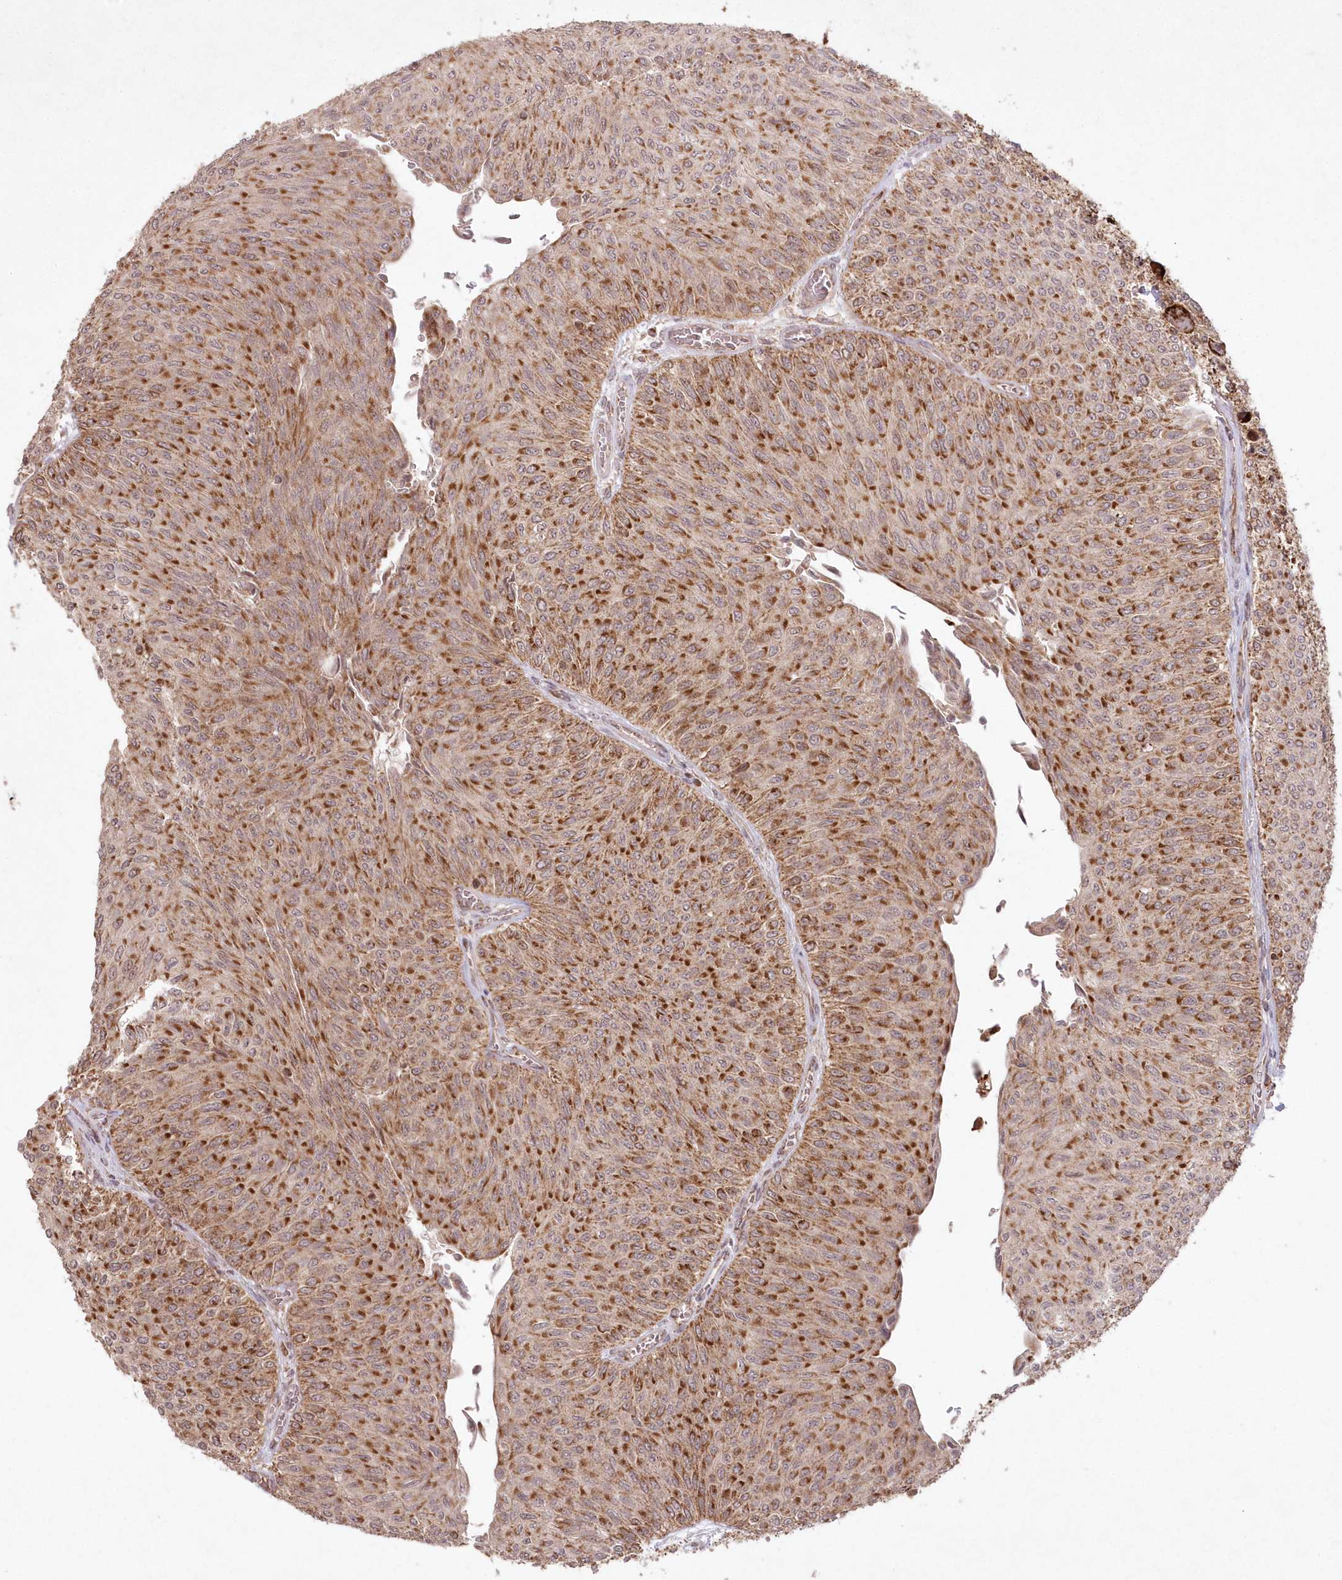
{"staining": {"intensity": "strong", "quantity": ">75%", "location": "cytoplasmic/membranous"}, "tissue": "urothelial cancer", "cell_type": "Tumor cells", "image_type": "cancer", "snomed": [{"axis": "morphology", "description": "Urothelial carcinoma, Low grade"}, {"axis": "topography", "description": "Urinary bladder"}], "caption": "A brown stain highlights strong cytoplasmic/membranous staining of a protein in urothelial cancer tumor cells.", "gene": "LRPPRC", "patient": {"sex": "male", "age": 78}}